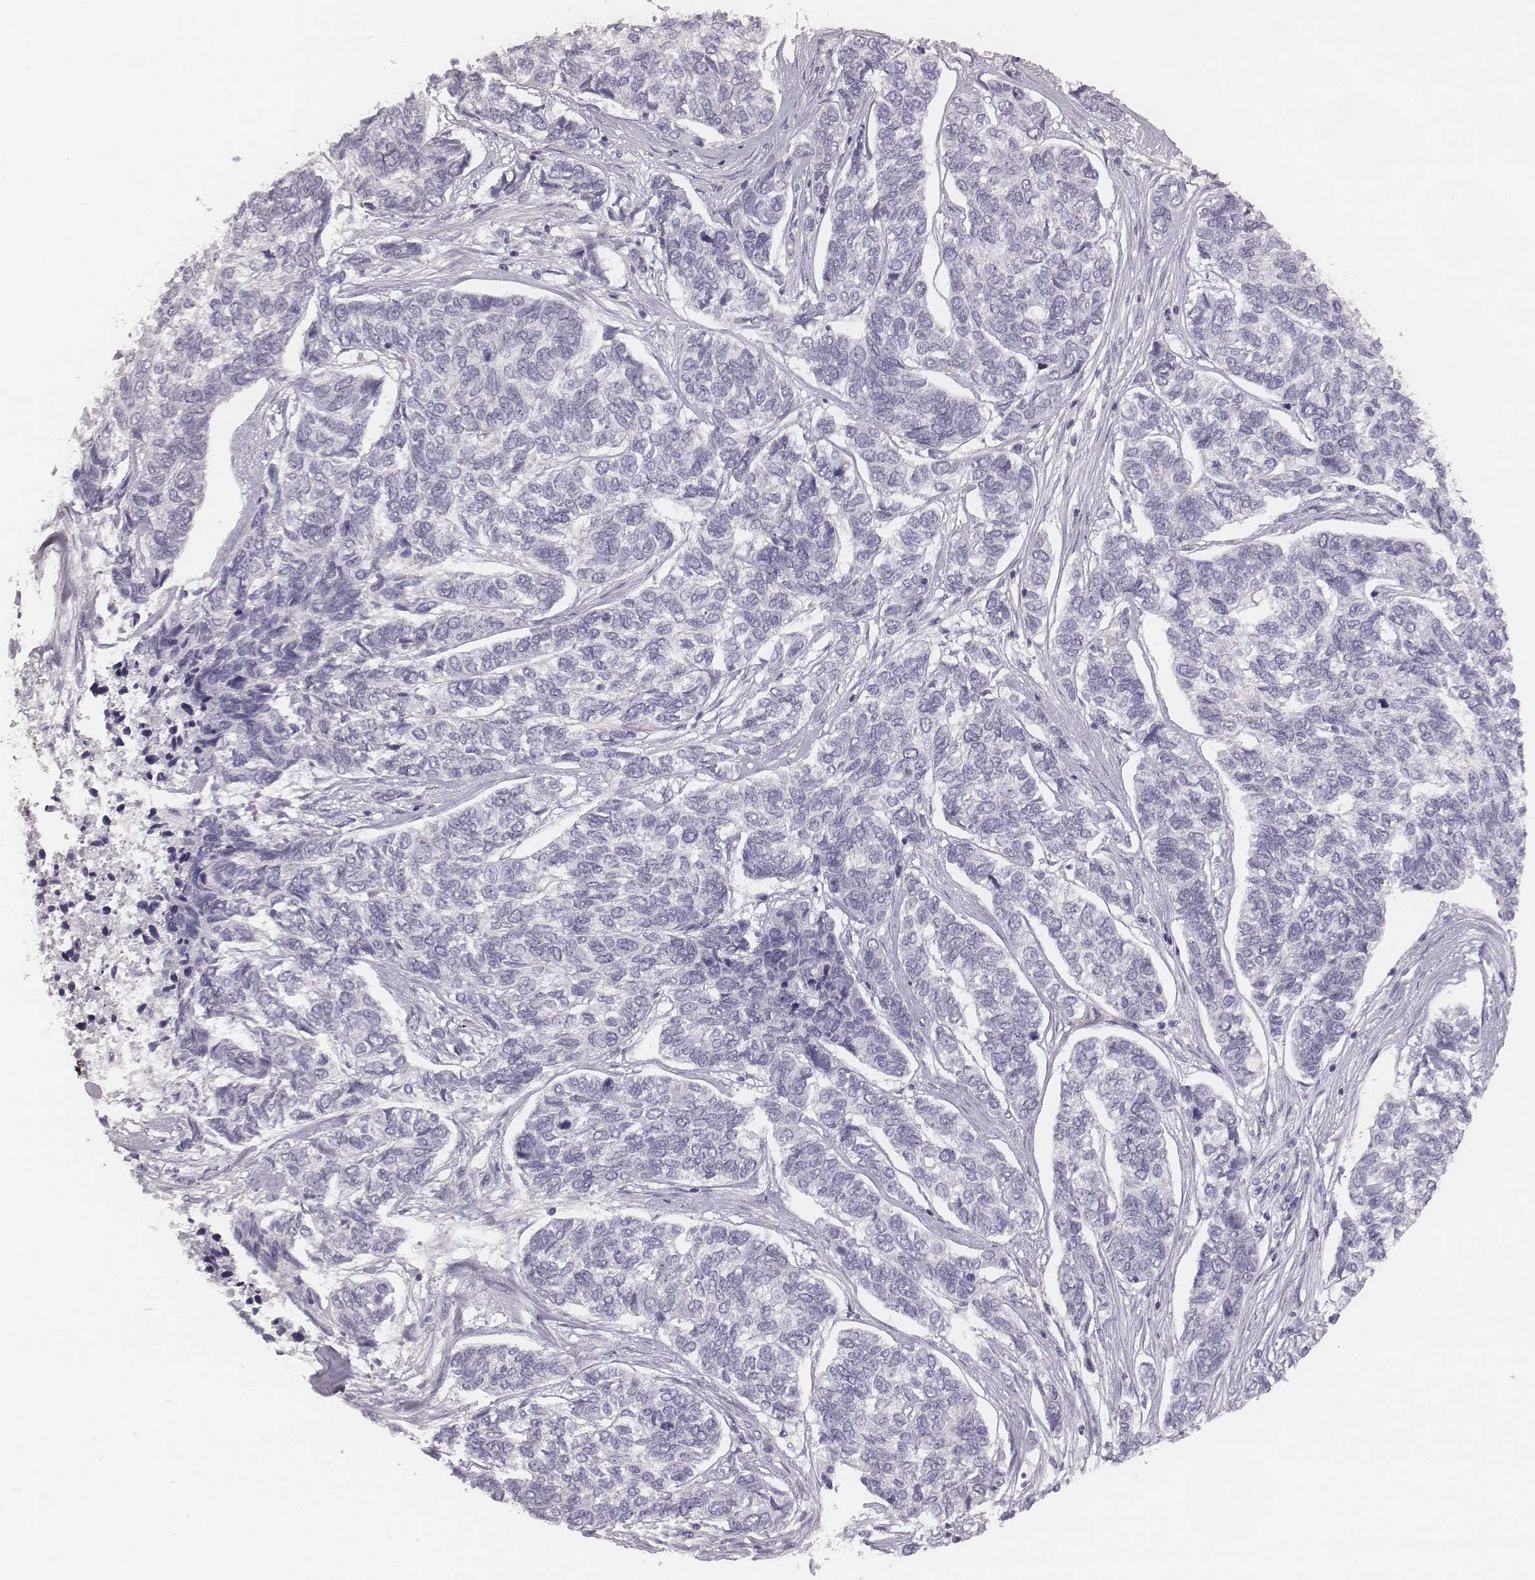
{"staining": {"intensity": "negative", "quantity": "none", "location": "none"}, "tissue": "skin cancer", "cell_type": "Tumor cells", "image_type": "cancer", "snomed": [{"axis": "morphology", "description": "Basal cell carcinoma"}, {"axis": "topography", "description": "Skin"}], "caption": "Histopathology image shows no significant protein expression in tumor cells of skin basal cell carcinoma.", "gene": "KCNJ12", "patient": {"sex": "female", "age": 65}}